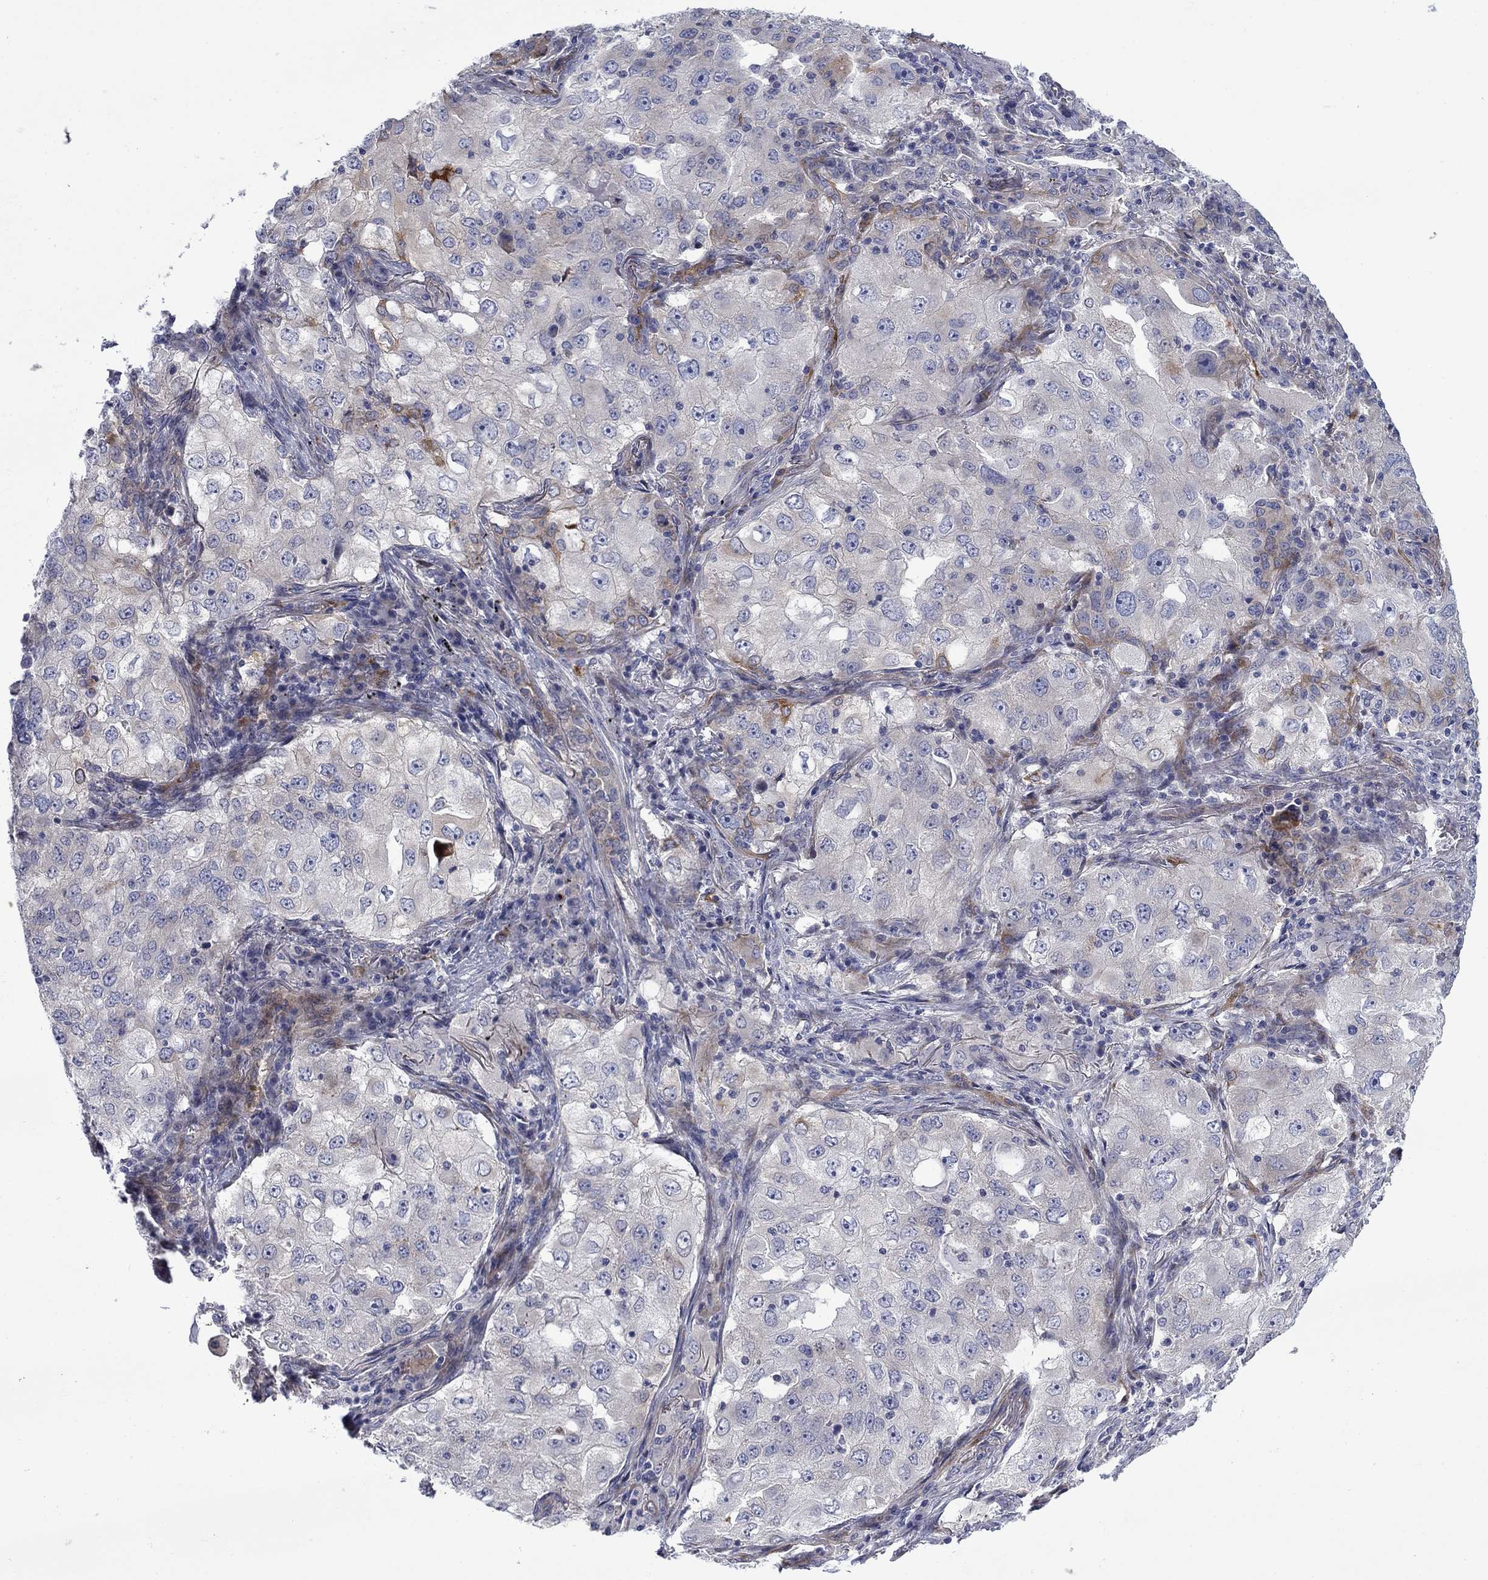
{"staining": {"intensity": "weak", "quantity": "<25%", "location": "cytoplasmic/membranous"}, "tissue": "lung cancer", "cell_type": "Tumor cells", "image_type": "cancer", "snomed": [{"axis": "morphology", "description": "Adenocarcinoma, NOS"}, {"axis": "topography", "description": "Lung"}], "caption": "Tumor cells are negative for protein expression in human lung adenocarcinoma. Brightfield microscopy of immunohistochemistry (IHC) stained with DAB (3,3'-diaminobenzidine) (brown) and hematoxylin (blue), captured at high magnification.", "gene": "FXR1", "patient": {"sex": "female", "age": 61}}